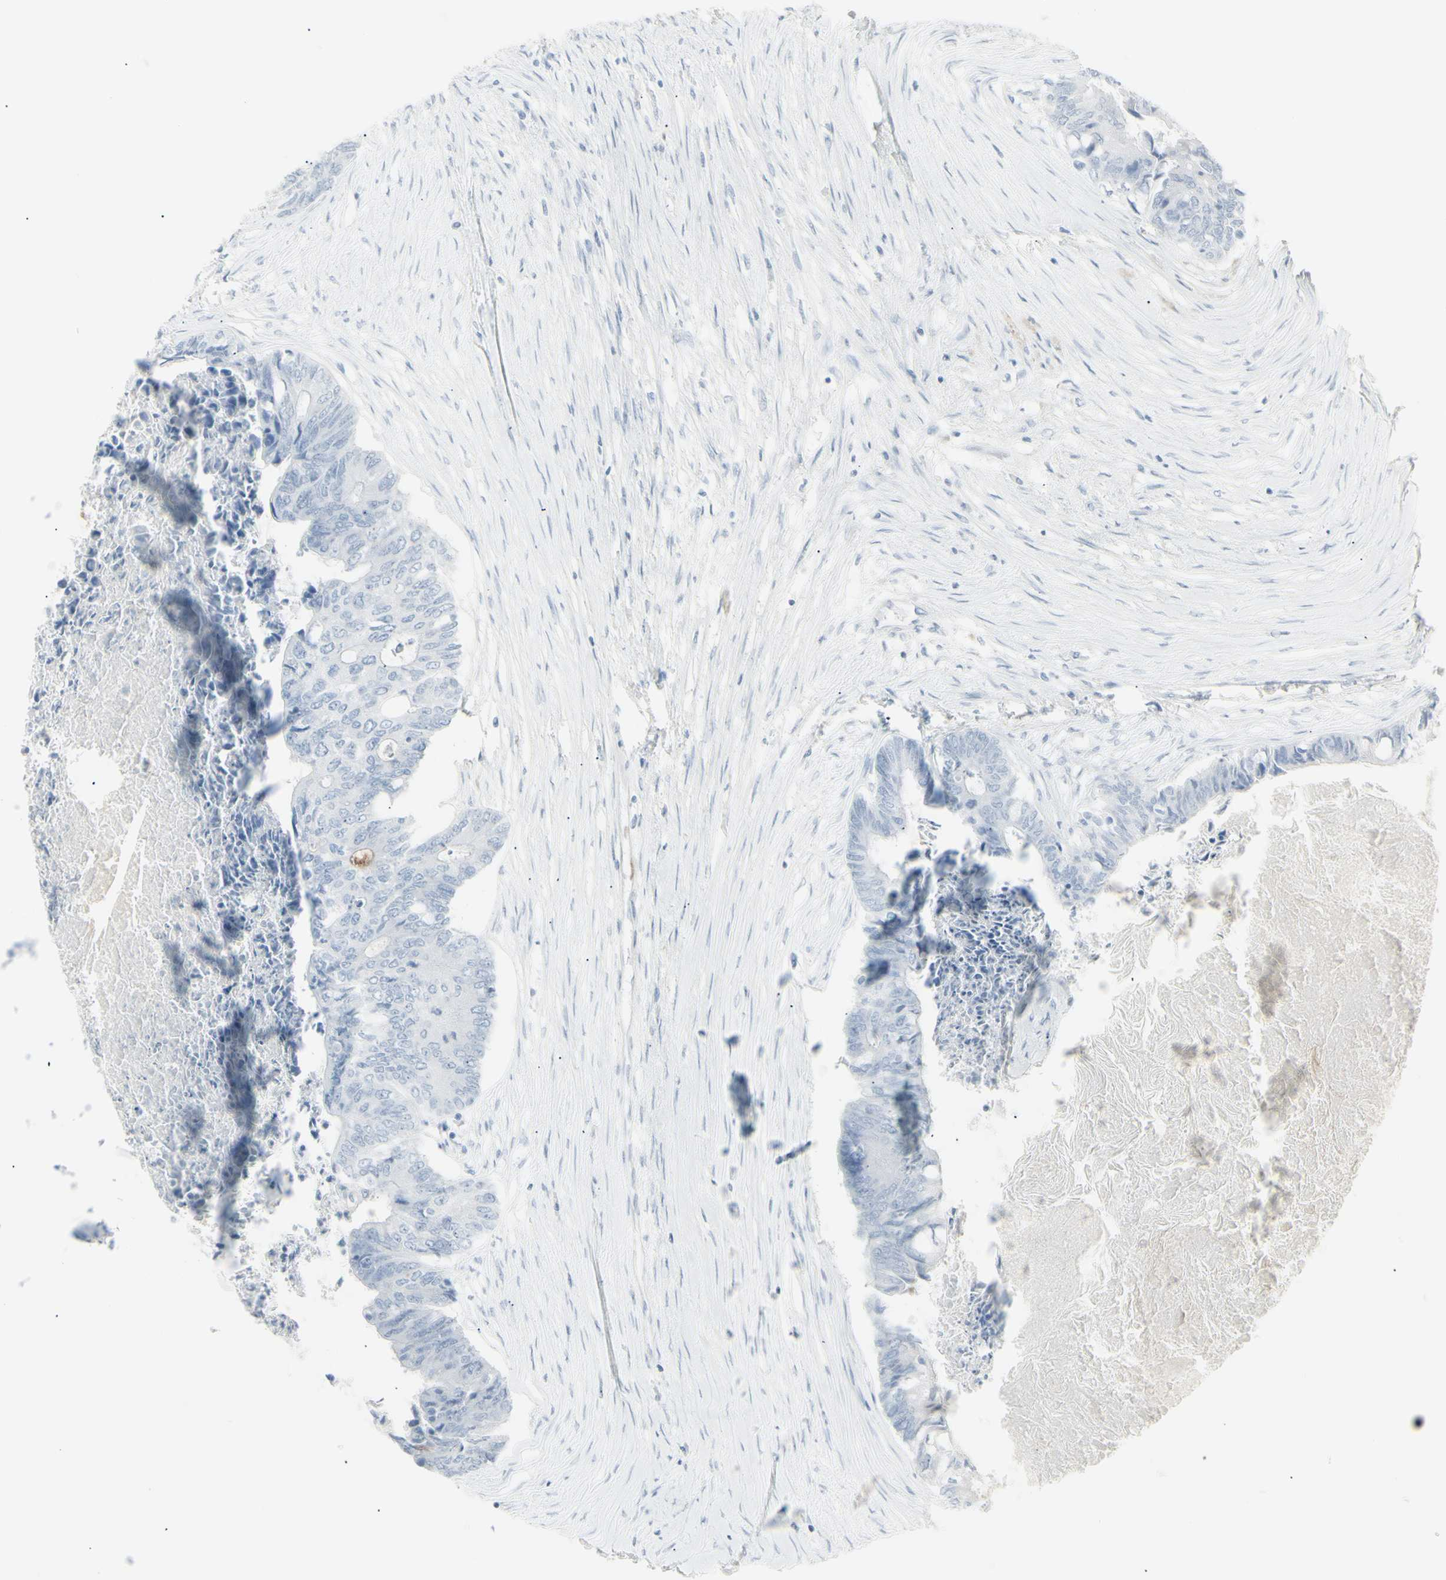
{"staining": {"intensity": "negative", "quantity": "none", "location": "none"}, "tissue": "colorectal cancer", "cell_type": "Tumor cells", "image_type": "cancer", "snomed": [{"axis": "morphology", "description": "Adenocarcinoma, NOS"}, {"axis": "topography", "description": "Rectum"}], "caption": "Colorectal cancer (adenocarcinoma) stained for a protein using IHC demonstrates no expression tumor cells.", "gene": "YBX2", "patient": {"sex": "male", "age": 63}}